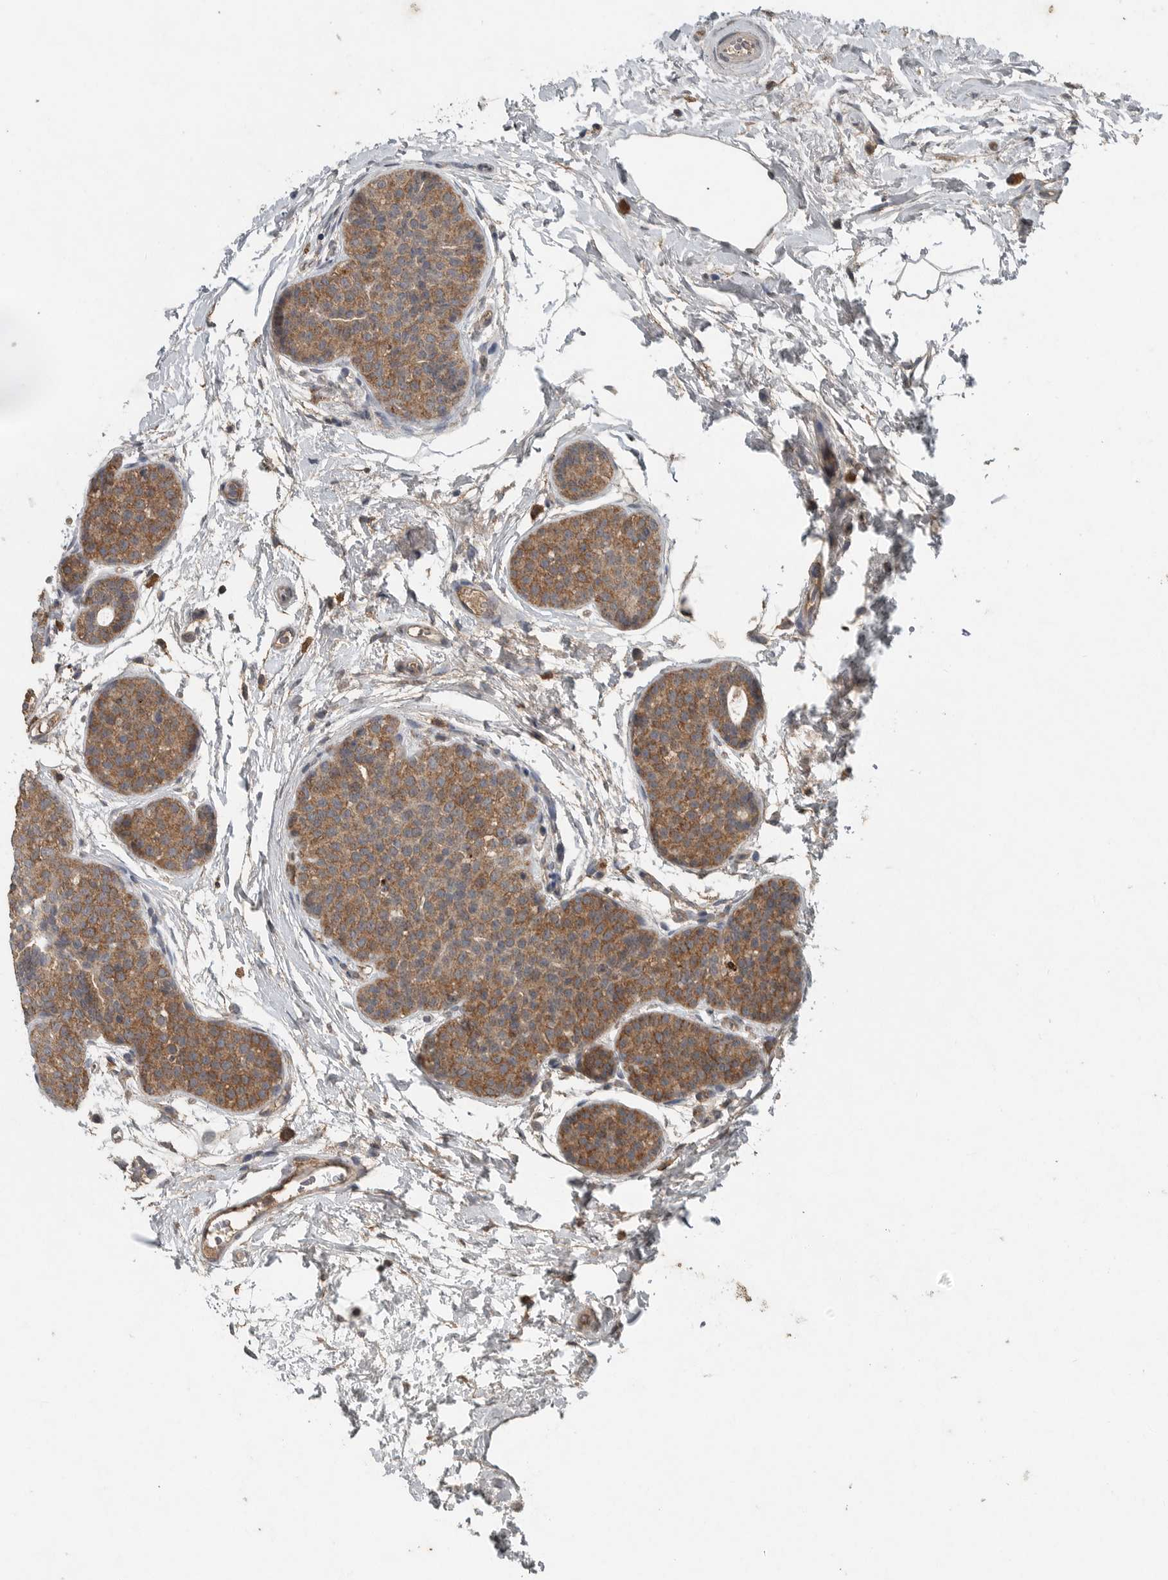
{"staining": {"intensity": "moderate", "quantity": ">75%", "location": "cytoplasmic/membranous"}, "tissue": "breast cancer", "cell_type": "Tumor cells", "image_type": "cancer", "snomed": [{"axis": "morphology", "description": "Lobular carcinoma, in situ"}, {"axis": "morphology", "description": "Lobular carcinoma"}, {"axis": "topography", "description": "Breast"}], "caption": "Breast cancer (lobular carcinoma) was stained to show a protein in brown. There is medium levels of moderate cytoplasmic/membranous positivity in about >75% of tumor cells.", "gene": "IL6ST", "patient": {"sex": "female", "age": 41}}